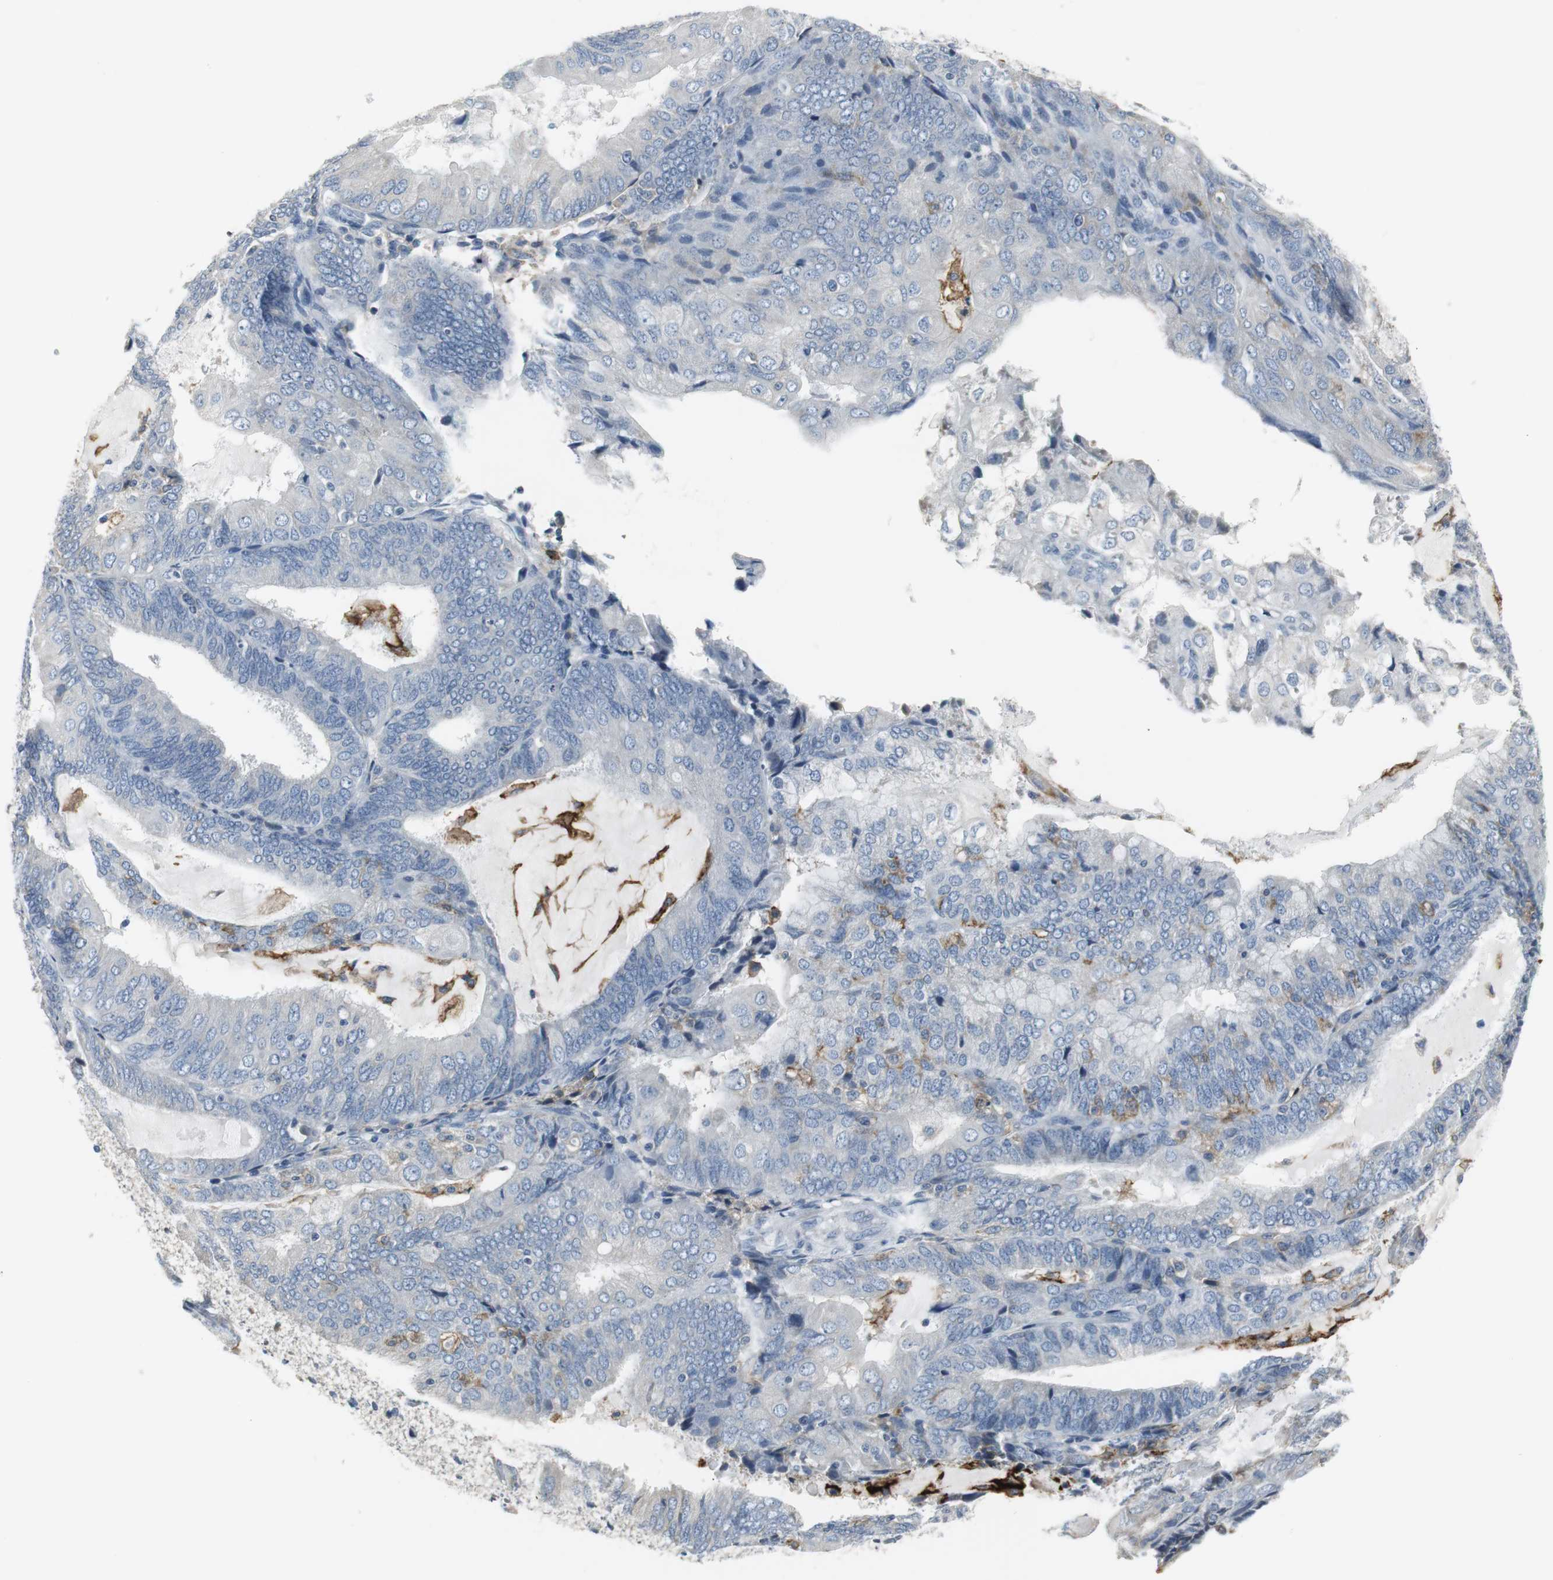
{"staining": {"intensity": "negative", "quantity": "none", "location": "none"}, "tissue": "endometrial cancer", "cell_type": "Tumor cells", "image_type": "cancer", "snomed": [{"axis": "morphology", "description": "Adenocarcinoma, NOS"}, {"axis": "topography", "description": "Endometrium"}], "caption": "DAB (3,3'-diaminobenzidine) immunohistochemical staining of human adenocarcinoma (endometrial) shows no significant staining in tumor cells.", "gene": "SLC2A5", "patient": {"sex": "female", "age": 81}}